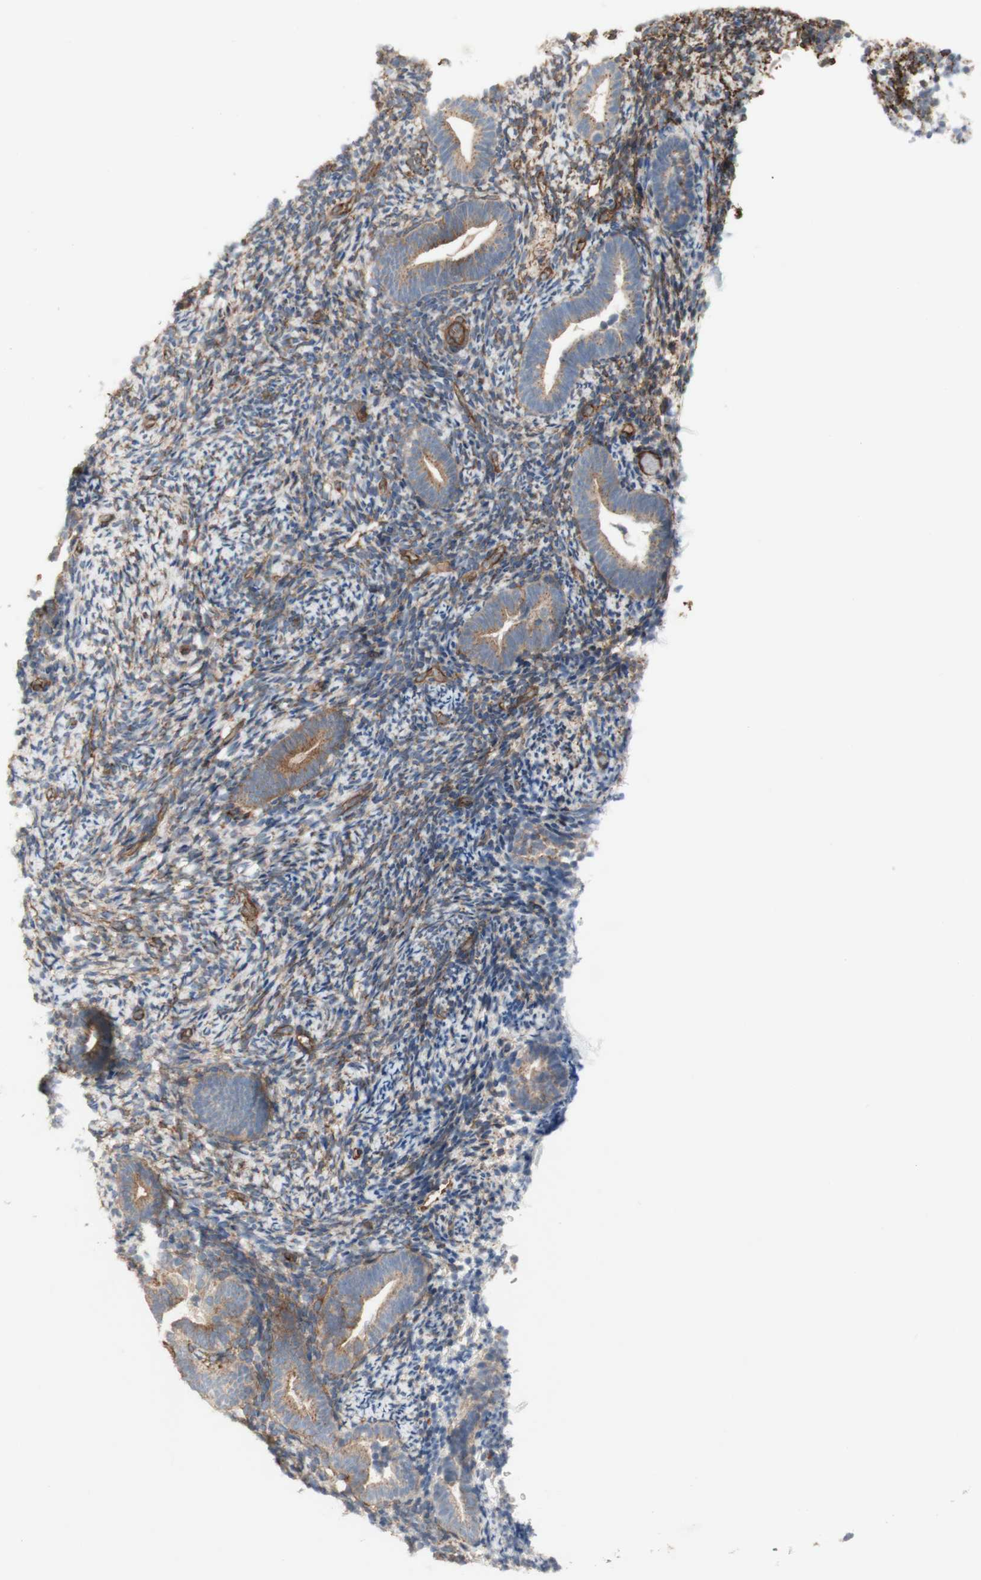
{"staining": {"intensity": "weak", "quantity": ">75%", "location": "cytoplasmic/membranous"}, "tissue": "endometrium", "cell_type": "Cells in endometrial stroma", "image_type": "normal", "snomed": [{"axis": "morphology", "description": "Normal tissue, NOS"}, {"axis": "topography", "description": "Endometrium"}], "caption": "Endometrium stained with IHC reveals weak cytoplasmic/membranous expression in about >75% of cells in endometrial stroma. (DAB IHC, brown staining for protein, blue staining for nuclei).", "gene": "CNN3", "patient": {"sex": "female", "age": 51}}